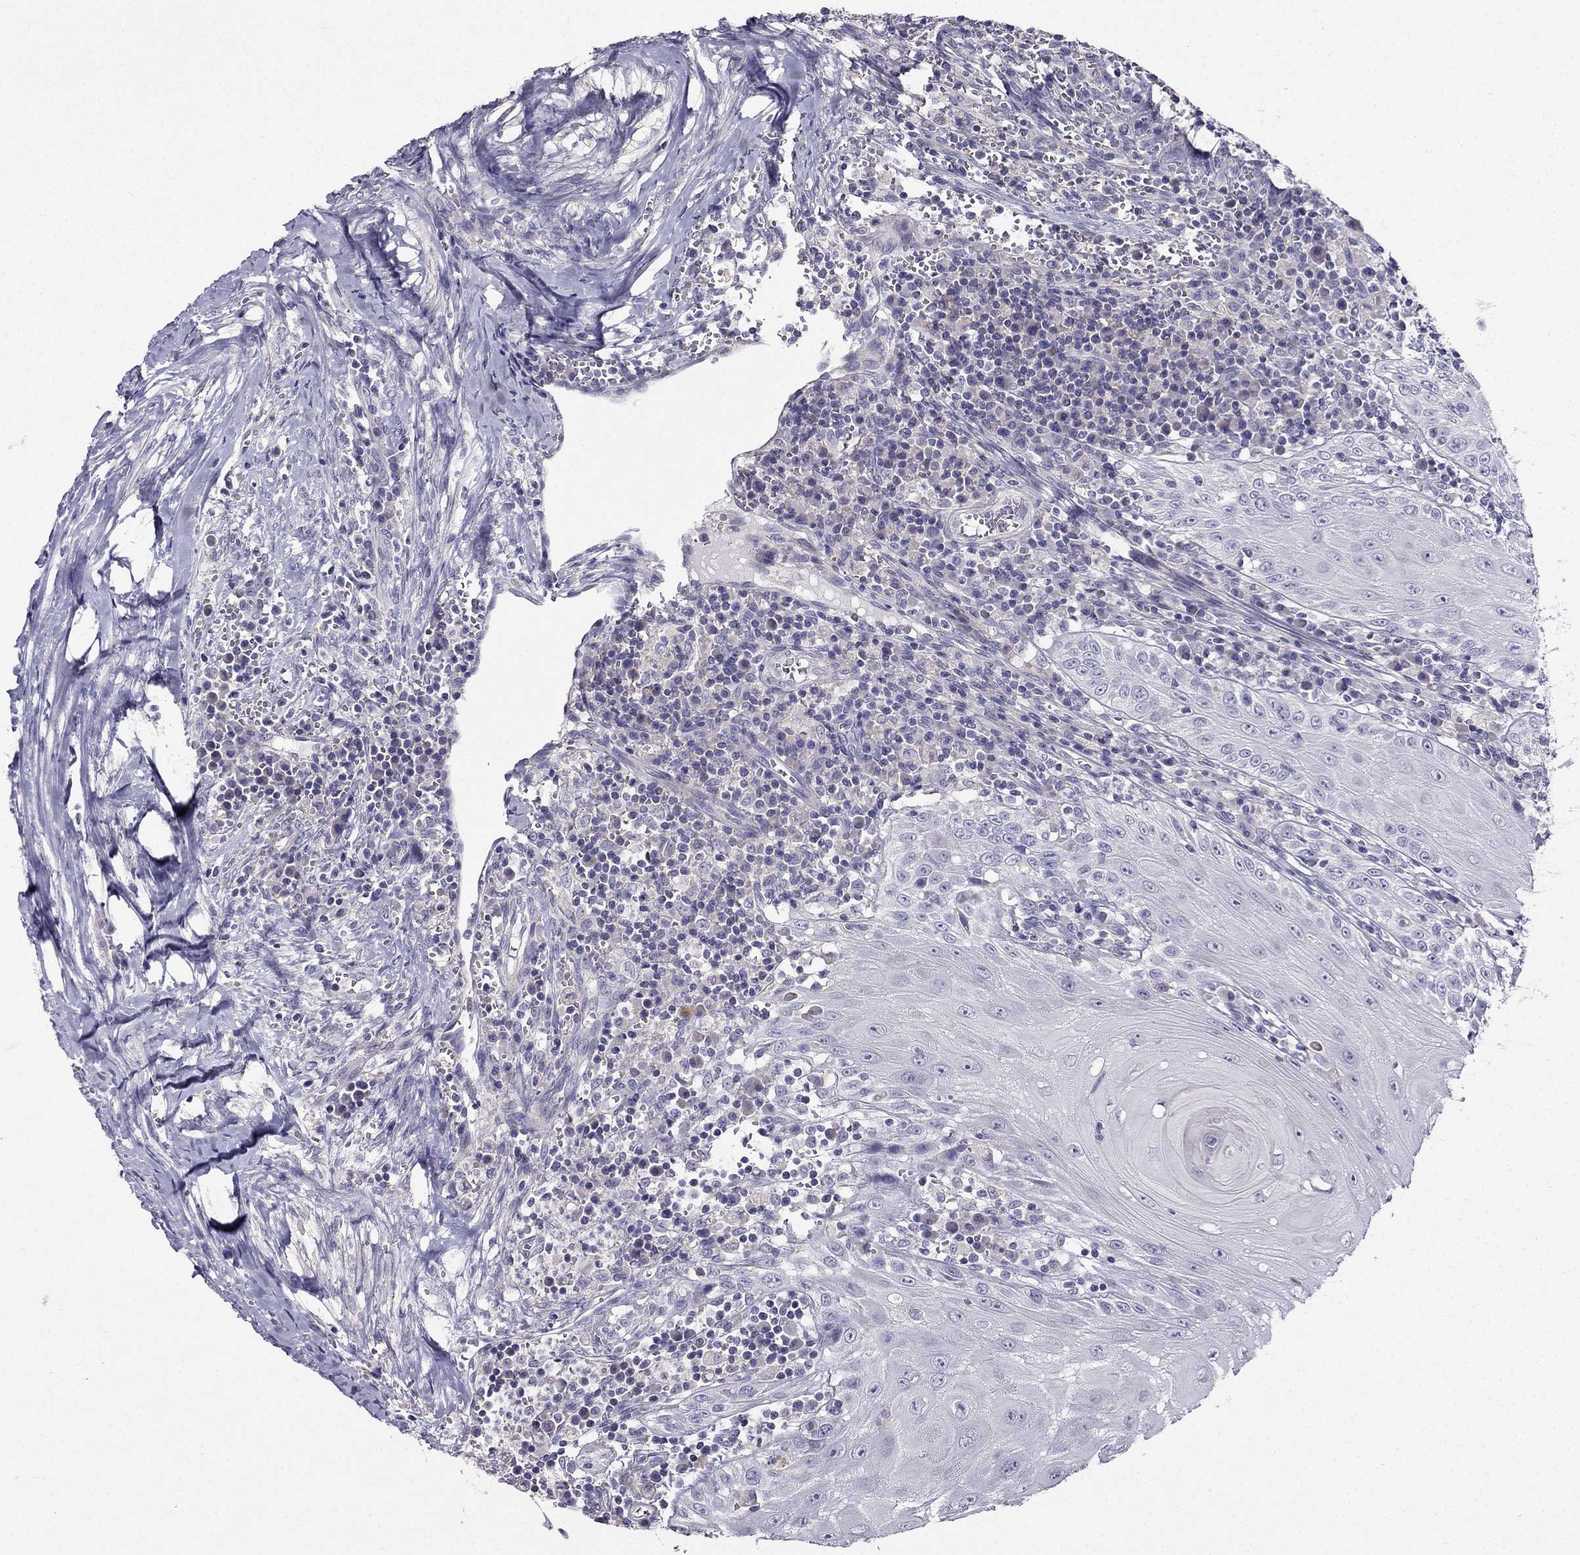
{"staining": {"intensity": "negative", "quantity": "none", "location": "none"}, "tissue": "head and neck cancer", "cell_type": "Tumor cells", "image_type": "cancer", "snomed": [{"axis": "morphology", "description": "Squamous cell carcinoma, NOS"}, {"axis": "topography", "description": "Oral tissue"}, {"axis": "topography", "description": "Head-Neck"}], "caption": "The photomicrograph displays no staining of tumor cells in head and neck cancer.", "gene": "AS3MT", "patient": {"sex": "male", "age": 58}}